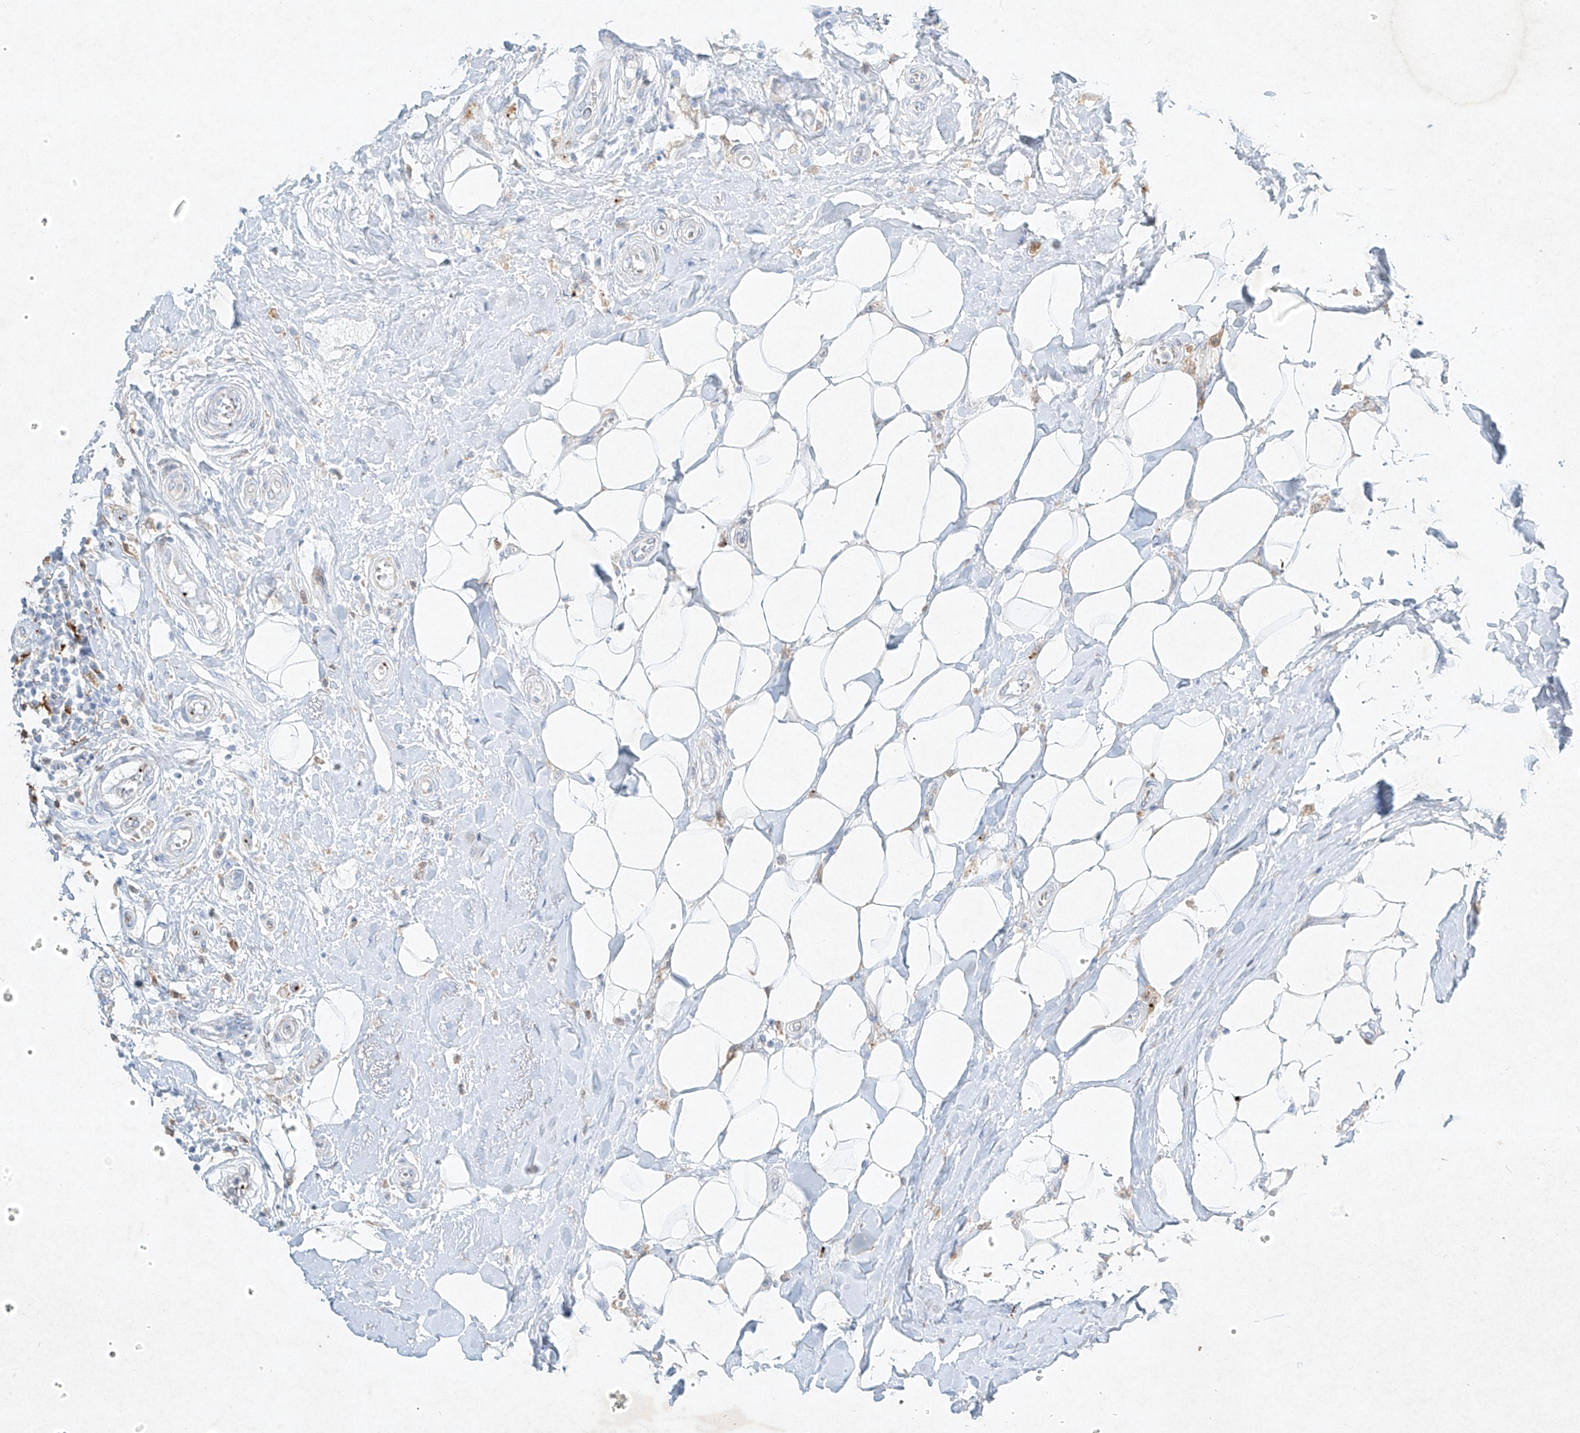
{"staining": {"intensity": "negative", "quantity": "none", "location": "none"}, "tissue": "breast cancer", "cell_type": "Tumor cells", "image_type": "cancer", "snomed": [{"axis": "morphology", "description": "Duct carcinoma"}, {"axis": "topography", "description": "Breast"}], "caption": "High magnification brightfield microscopy of breast infiltrating ductal carcinoma stained with DAB (3,3'-diaminobenzidine) (brown) and counterstained with hematoxylin (blue): tumor cells show no significant positivity. Nuclei are stained in blue.", "gene": "PLEK", "patient": {"sex": "female", "age": 27}}